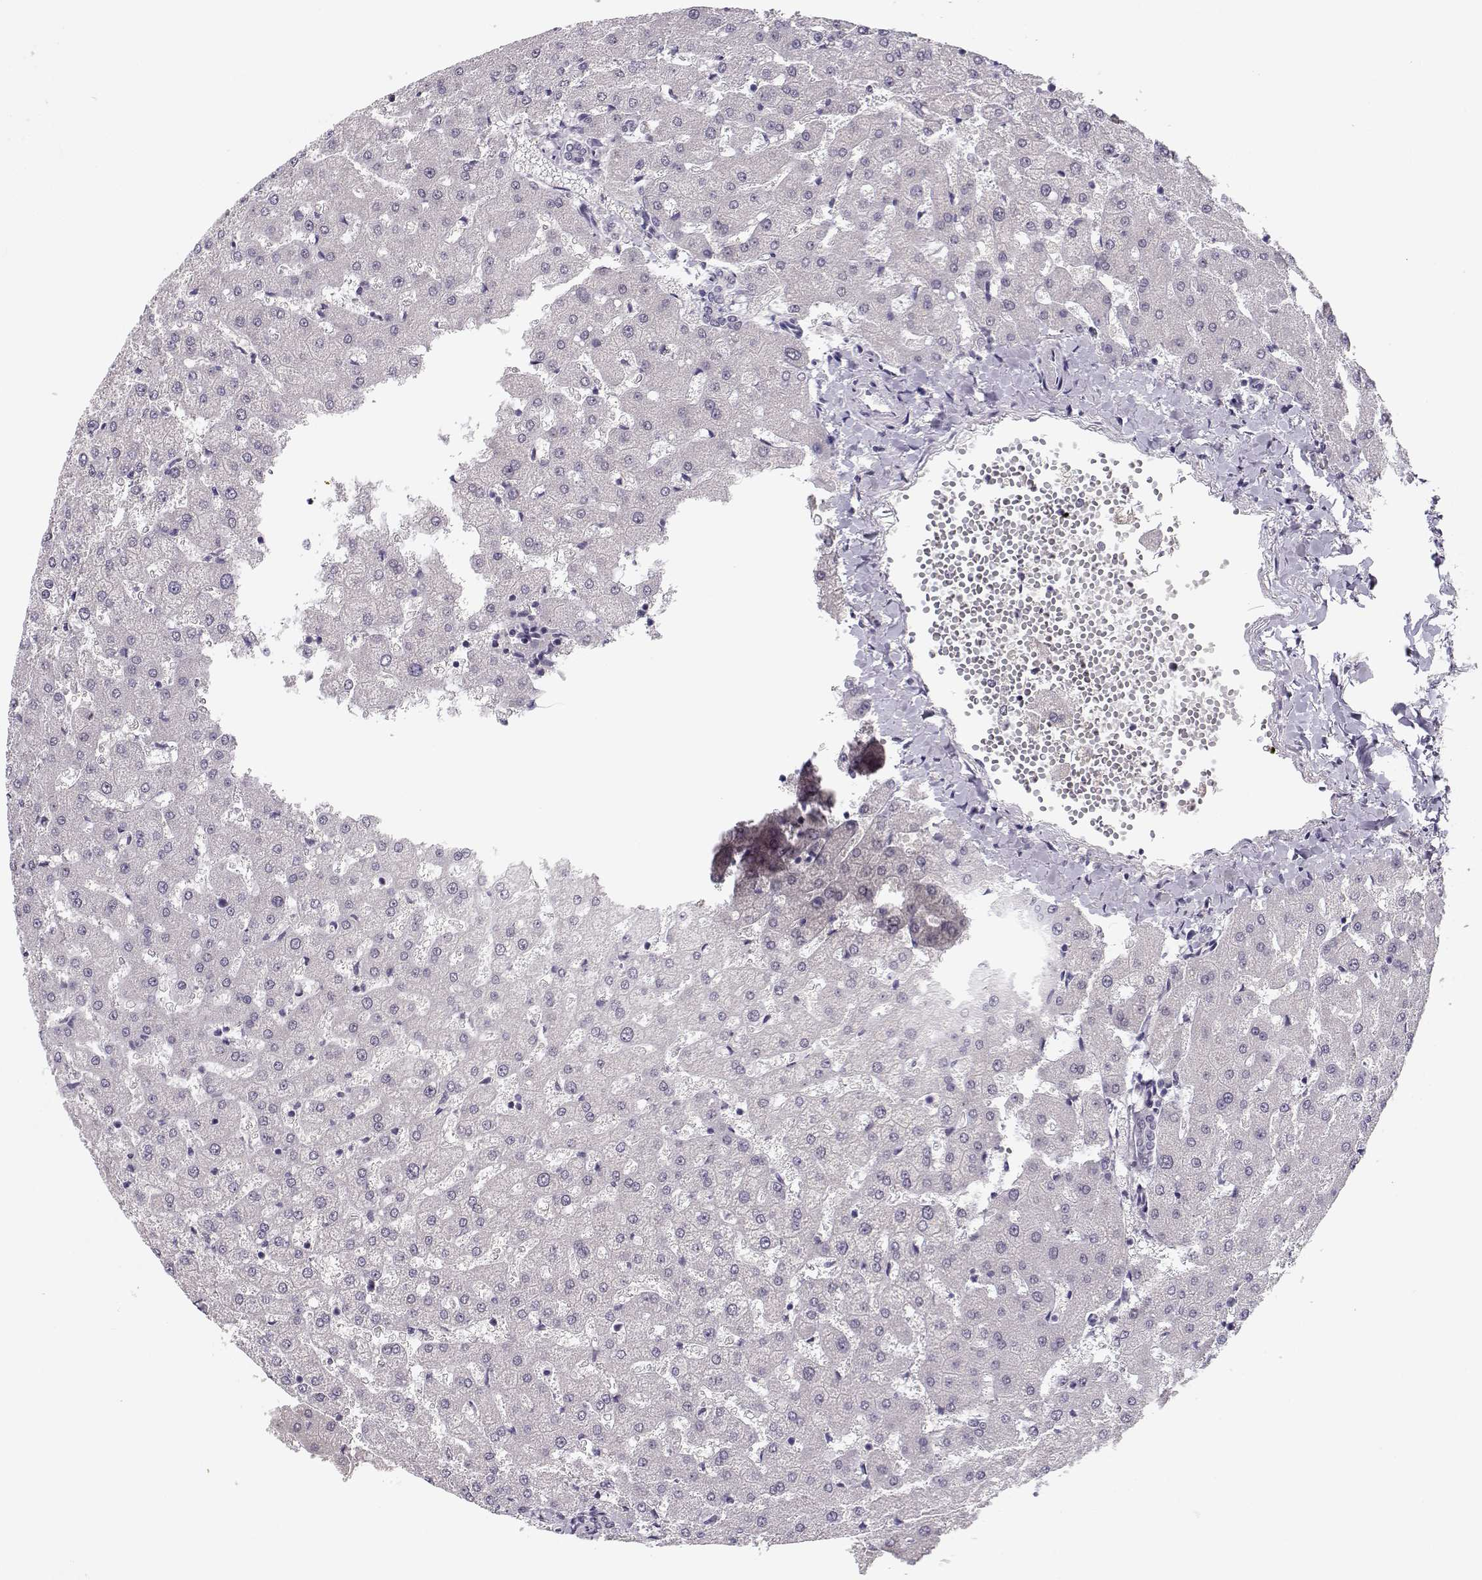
{"staining": {"intensity": "negative", "quantity": "none", "location": "none"}, "tissue": "liver", "cell_type": "Cholangiocytes", "image_type": "normal", "snomed": [{"axis": "morphology", "description": "Normal tissue, NOS"}, {"axis": "topography", "description": "Liver"}], "caption": "Cholangiocytes show no significant protein positivity in unremarkable liver.", "gene": "C16orf86", "patient": {"sex": "female", "age": 50}}